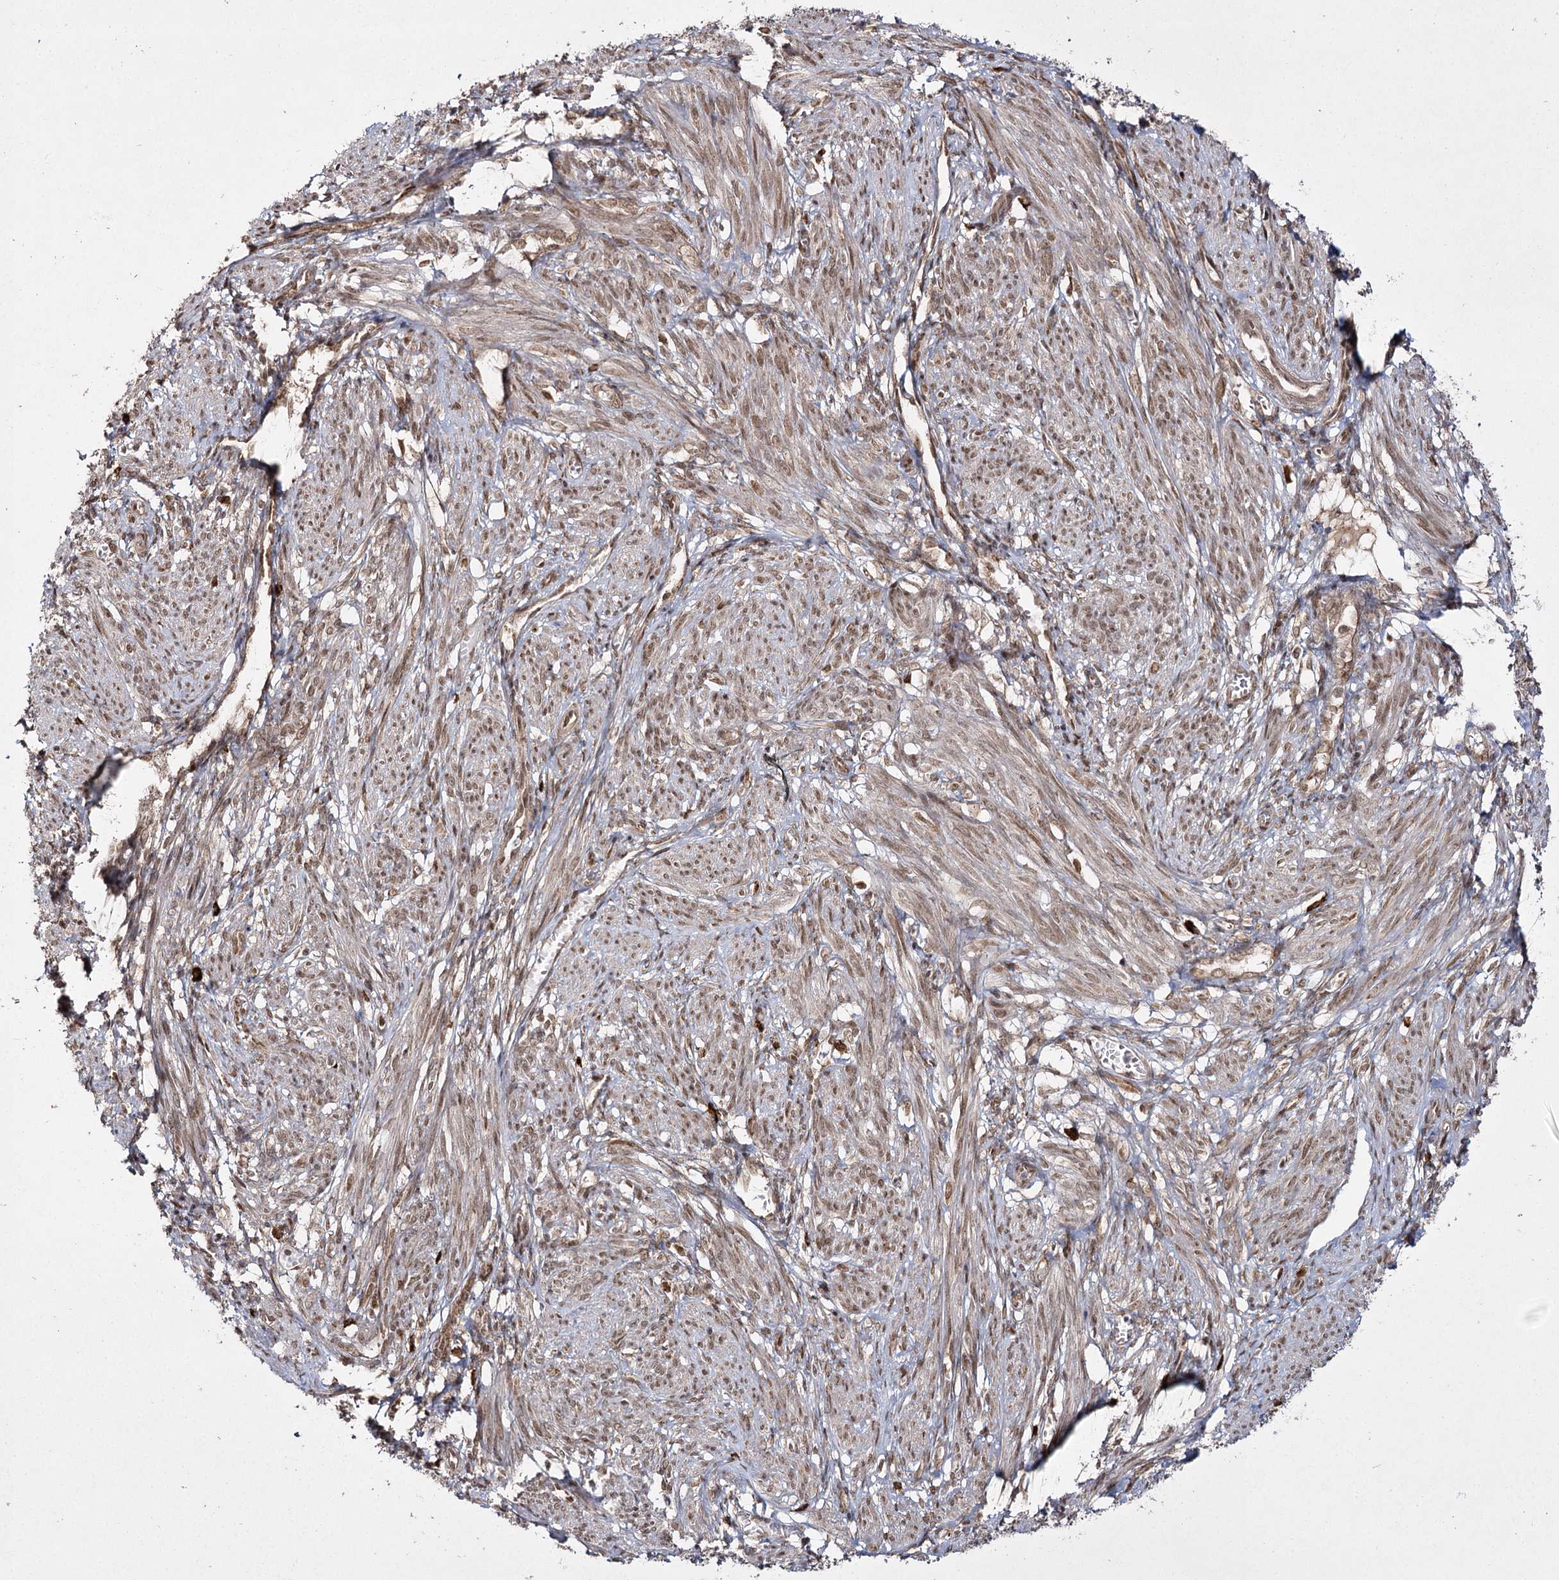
{"staining": {"intensity": "moderate", "quantity": "25%-75%", "location": "cytoplasmic/membranous,nuclear"}, "tissue": "smooth muscle", "cell_type": "Smooth muscle cells", "image_type": "normal", "snomed": [{"axis": "morphology", "description": "Normal tissue, NOS"}, {"axis": "topography", "description": "Smooth muscle"}], "caption": "Immunohistochemistry (DAB (3,3'-diaminobenzidine)) staining of normal human smooth muscle displays moderate cytoplasmic/membranous,nuclear protein positivity in approximately 25%-75% of smooth muscle cells. Nuclei are stained in blue.", "gene": "TRNT1", "patient": {"sex": "female", "age": 39}}